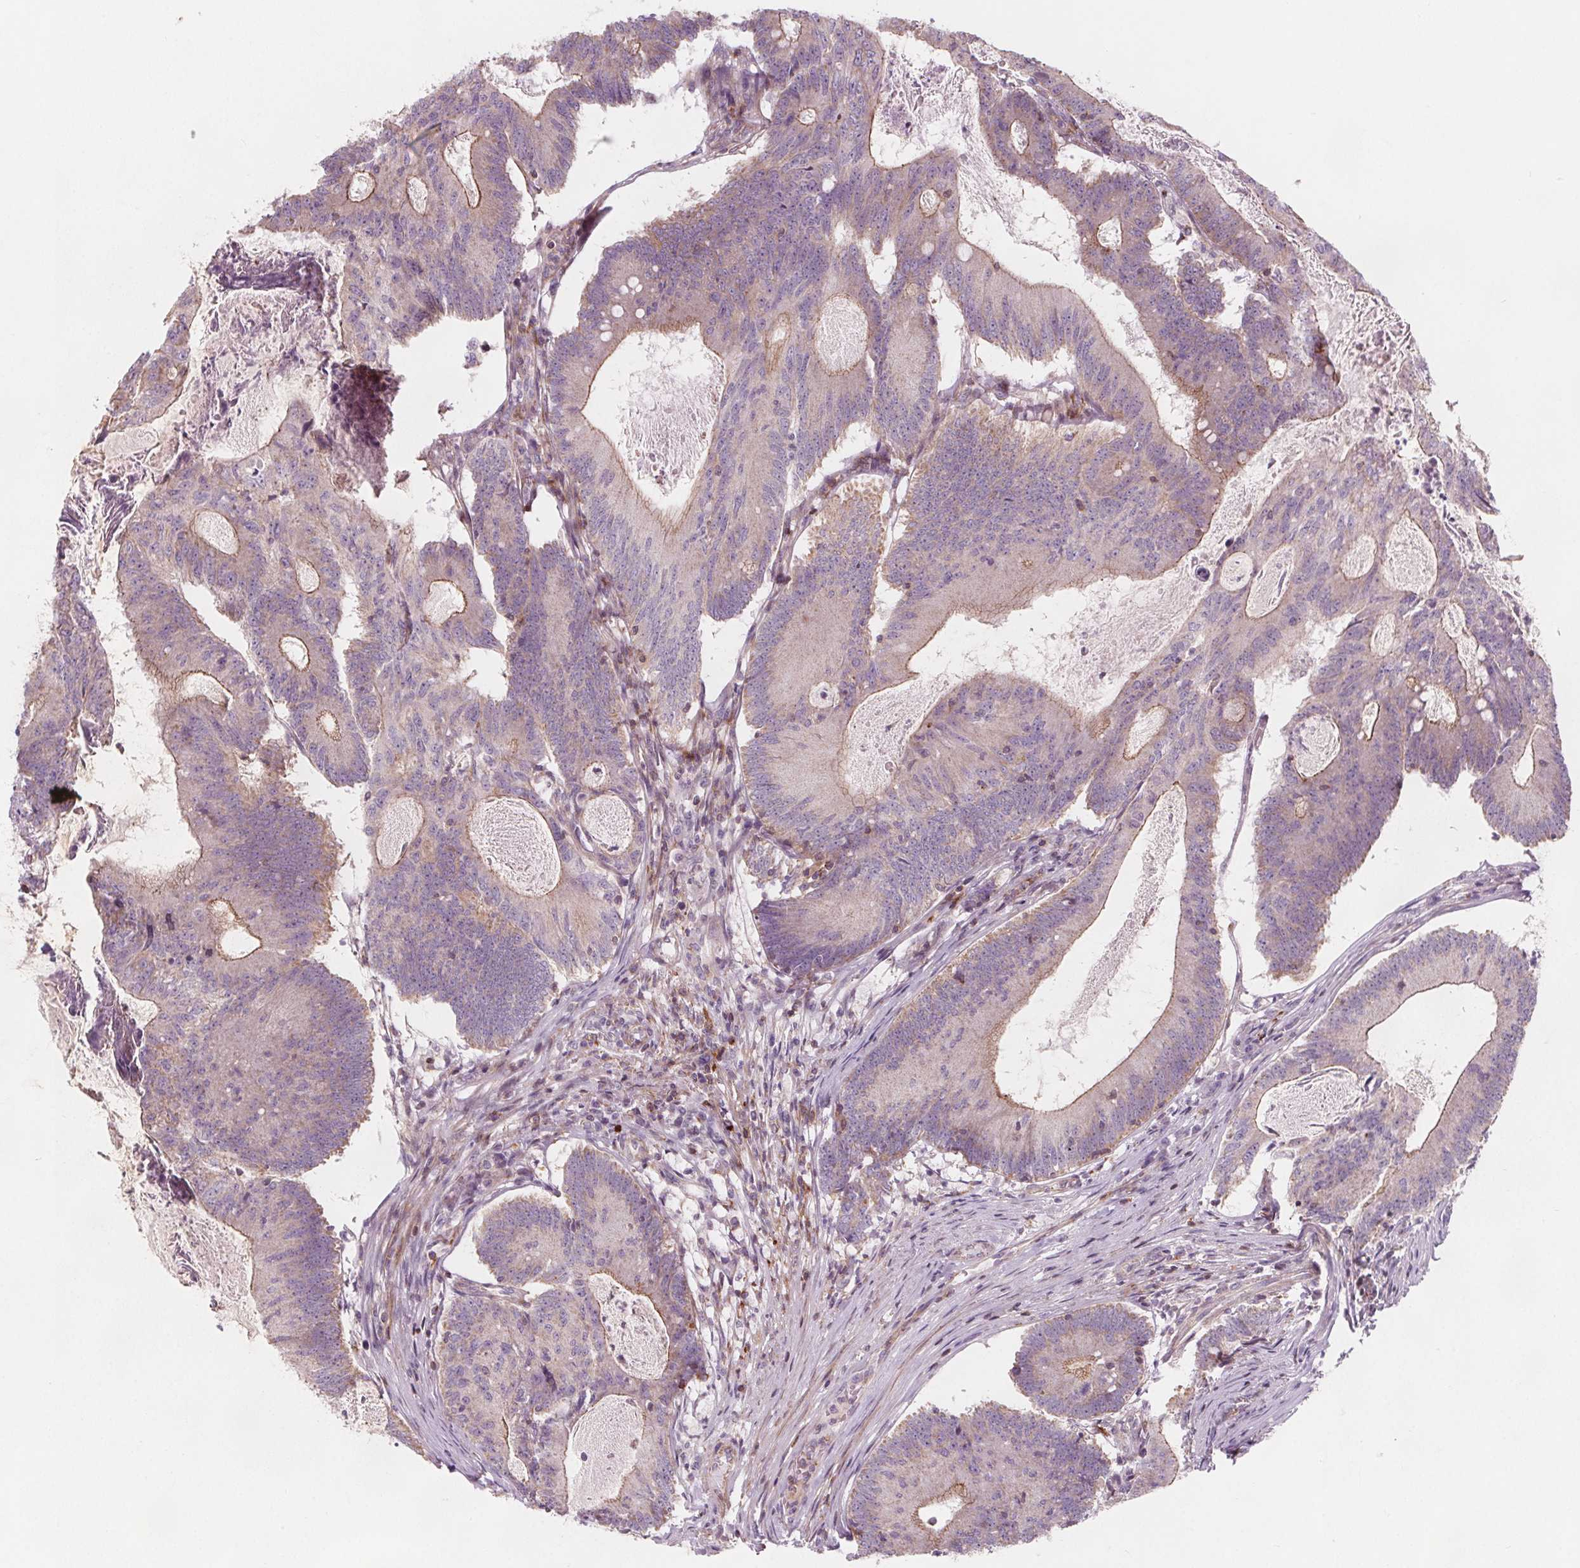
{"staining": {"intensity": "weak", "quantity": "<25%", "location": "cytoplasmic/membranous"}, "tissue": "colorectal cancer", "cell_type": "Tumor cells", "image_type": "cancer", "snomed": [{"axis": "morphology", "description": "Adenocarcinoma, NOS"}, {"axis": "topography", "description": "Colon"}], "caption": "Protein analysis of colorectal adenocarcinoma exhibits no significant staining in tumor cells.", "gene": "ADAM33", "patient": {"sex": "female", "age": 70}}